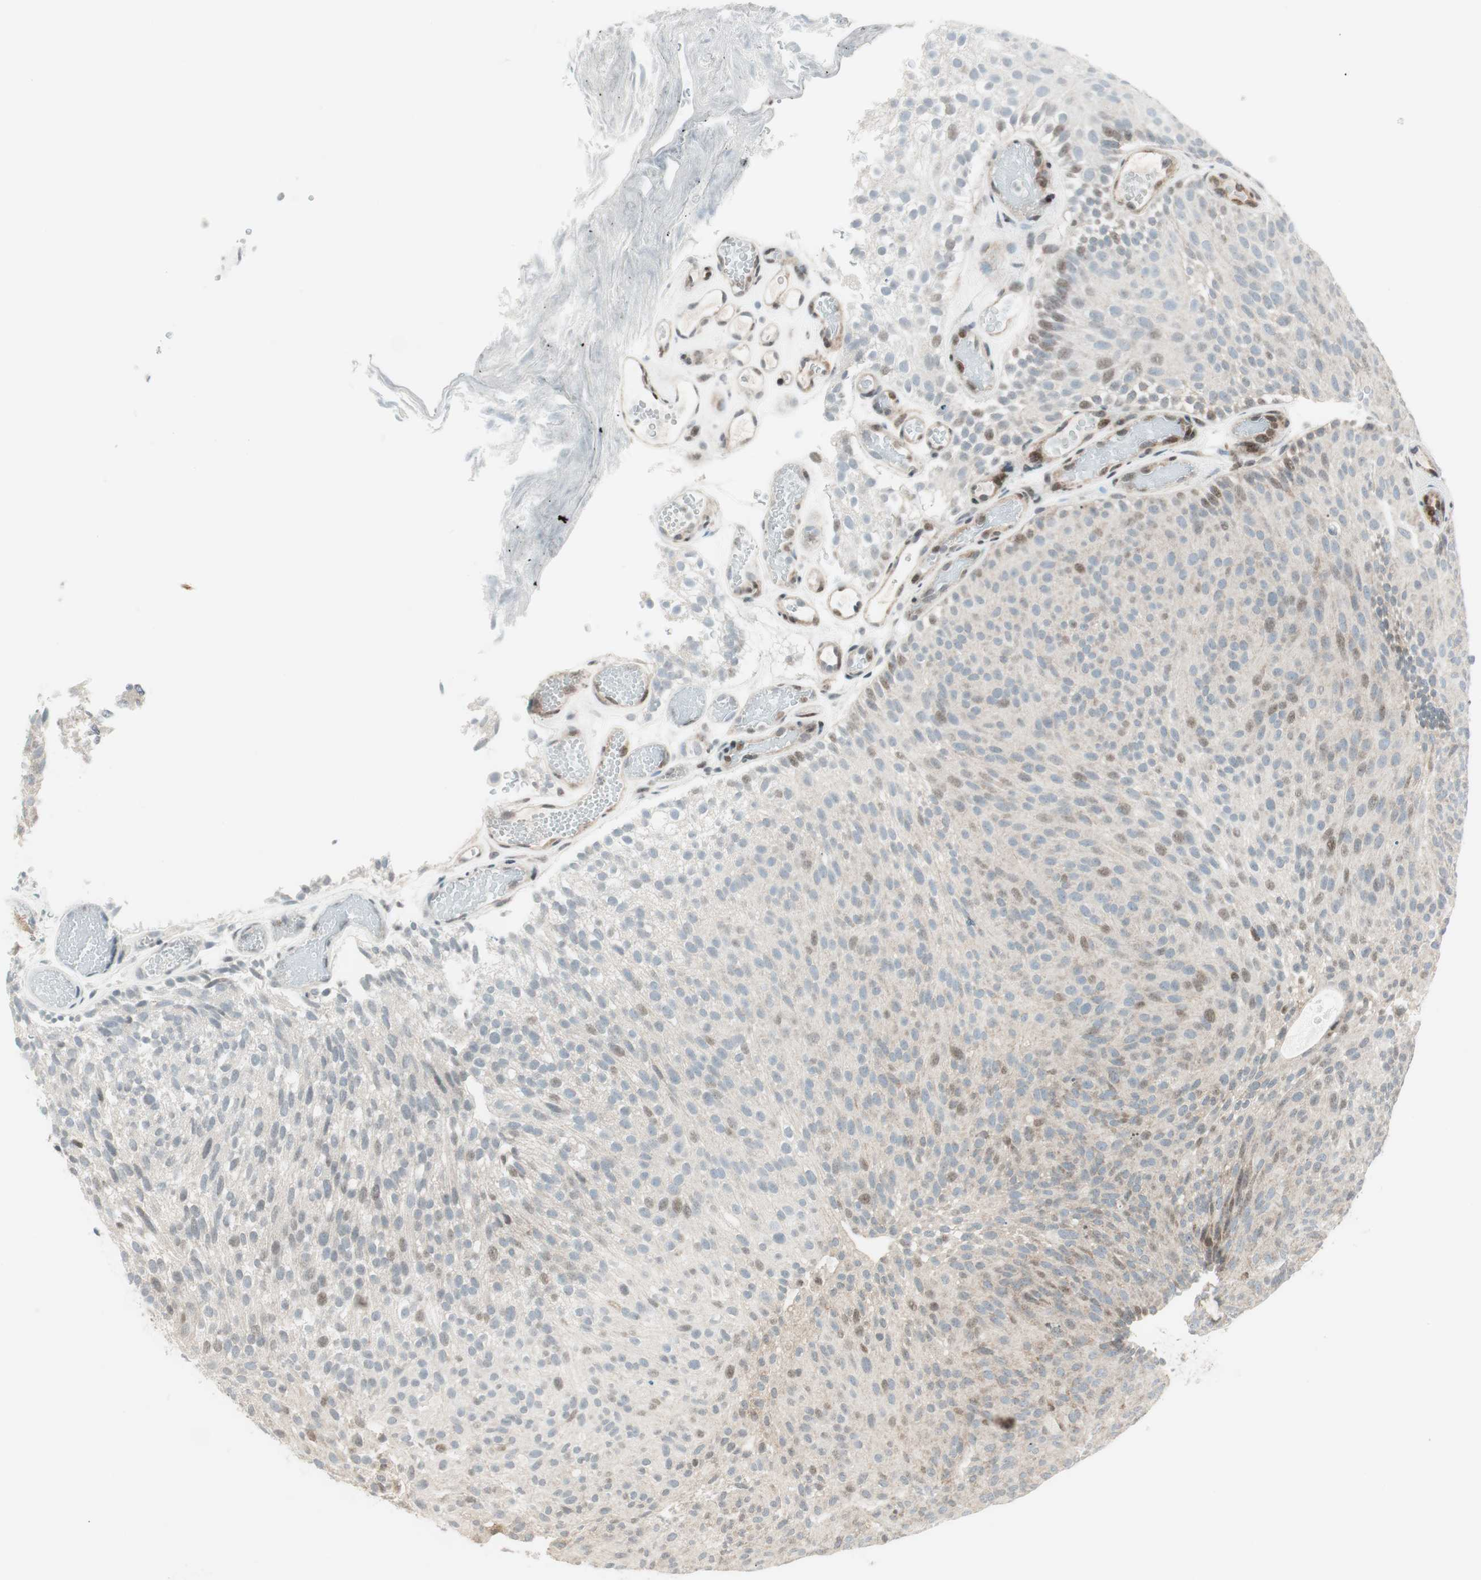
{"staining": {"intensity": "negative", "quantity": "none", "location": "none"}, "tissue": "urothelial cancer", "cell_type": "Tumor cells", "image_type": "cancer", "snomed": [{"axis": "morphology", "description": "Urothelial carcinoma, Low grade"}, {"axis": "topography", "description": "Urinary bladder"}], "caption": "Tumor cells are negative for protein expression in human urothelial carcinoma (low-grade).", "gene": "TPT1", "patient": {"sex": "male", "age": 78}}